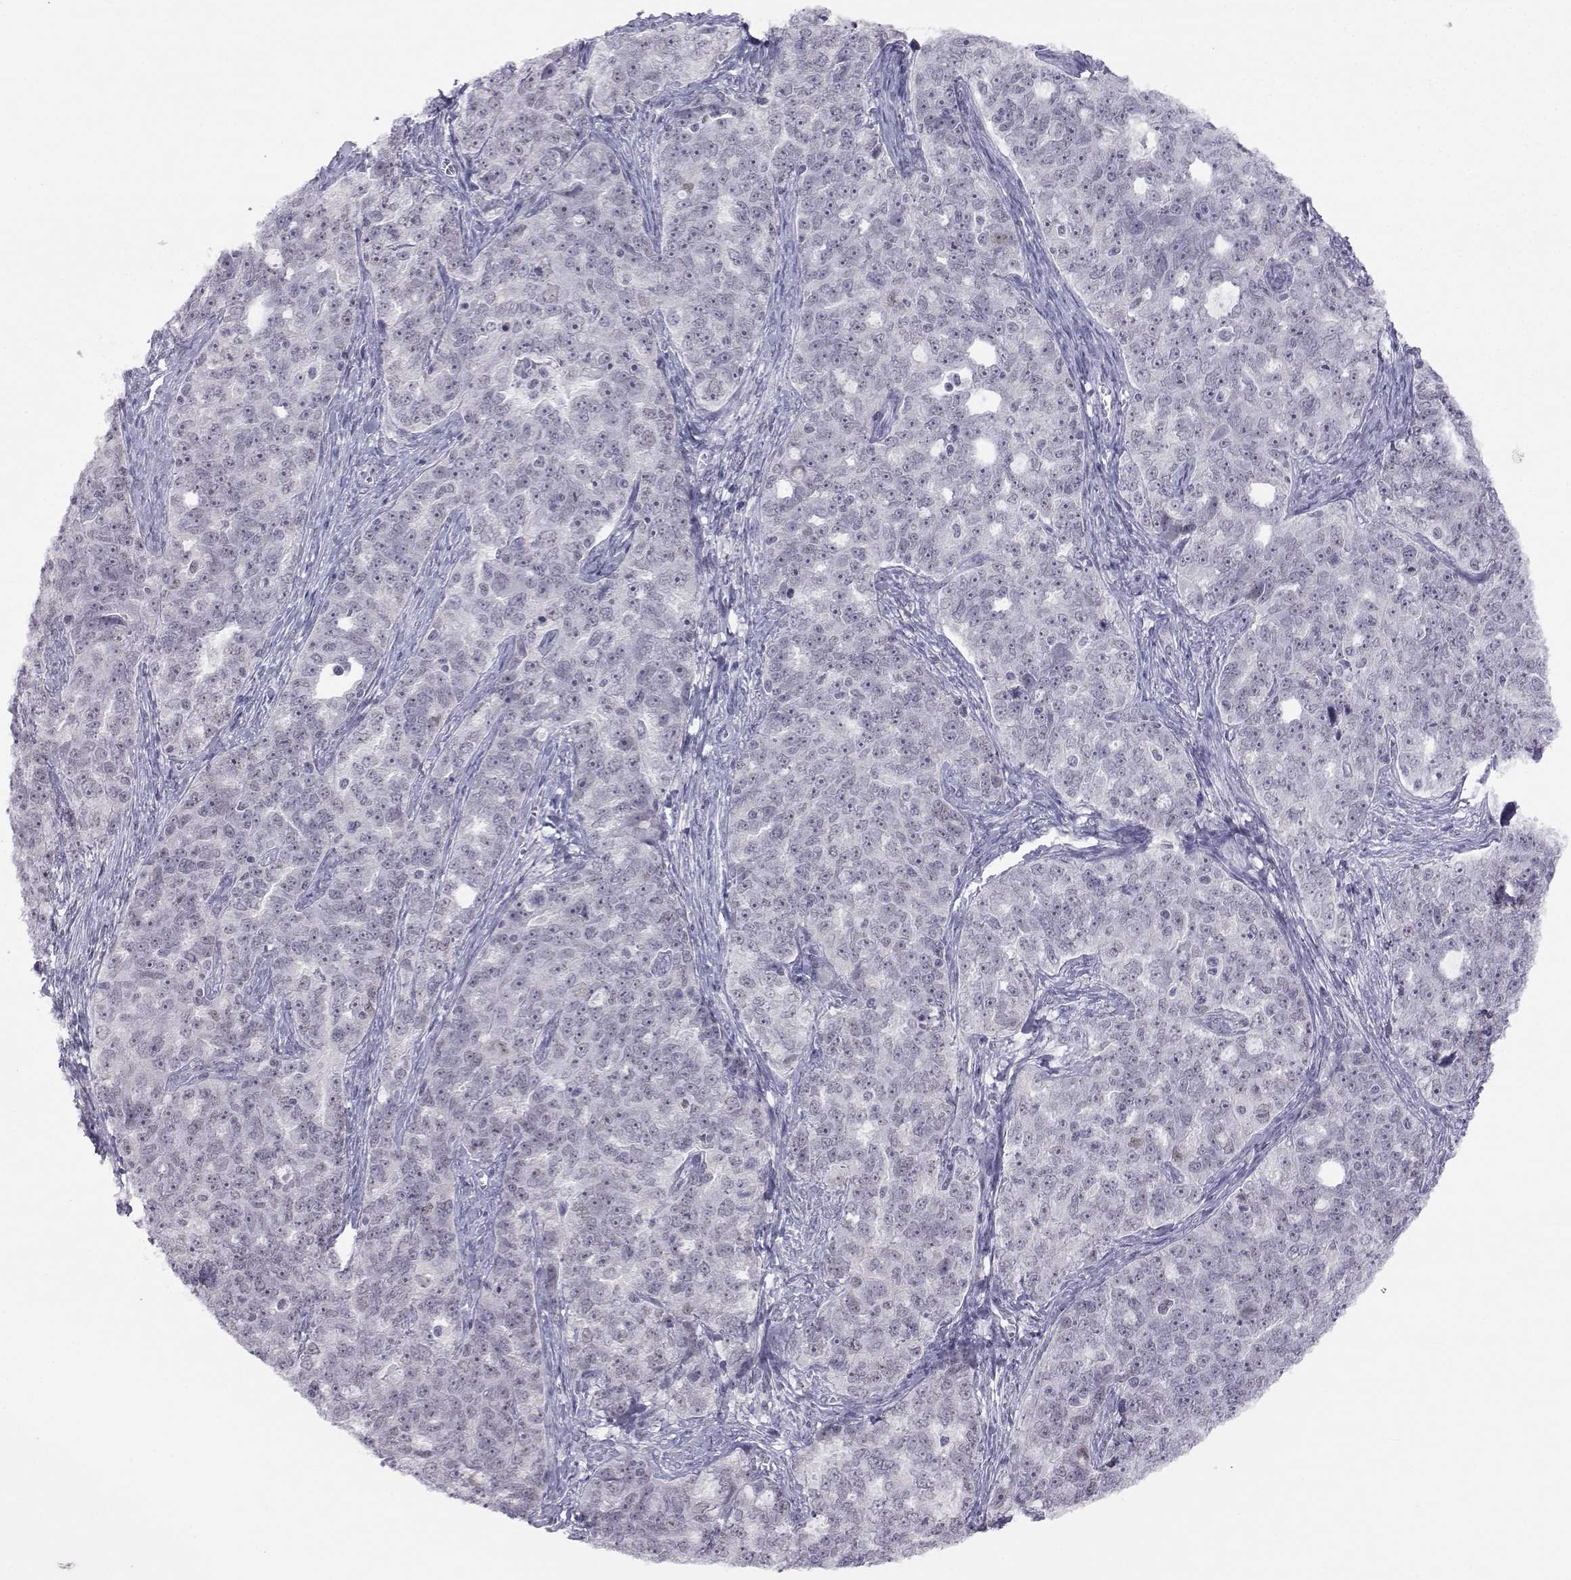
{"staining": {"intensity": "negative", "quantity": "none", "location": "none"}, "tissue": "ovarian cancer", "cell_type": "Tumor cells", "image_type": "cancer", "snomed": [{"axis": "morphology", "description": "Cystadenocarcinoma, serous, NOS"}, {"axis": "topography", "description": "Ovary"}], "caption": "Tumor cells are negative for brown protein staining in ovarian cancer.", "gene": "MED26", "patient": {"sex": "female", "age": 51}}